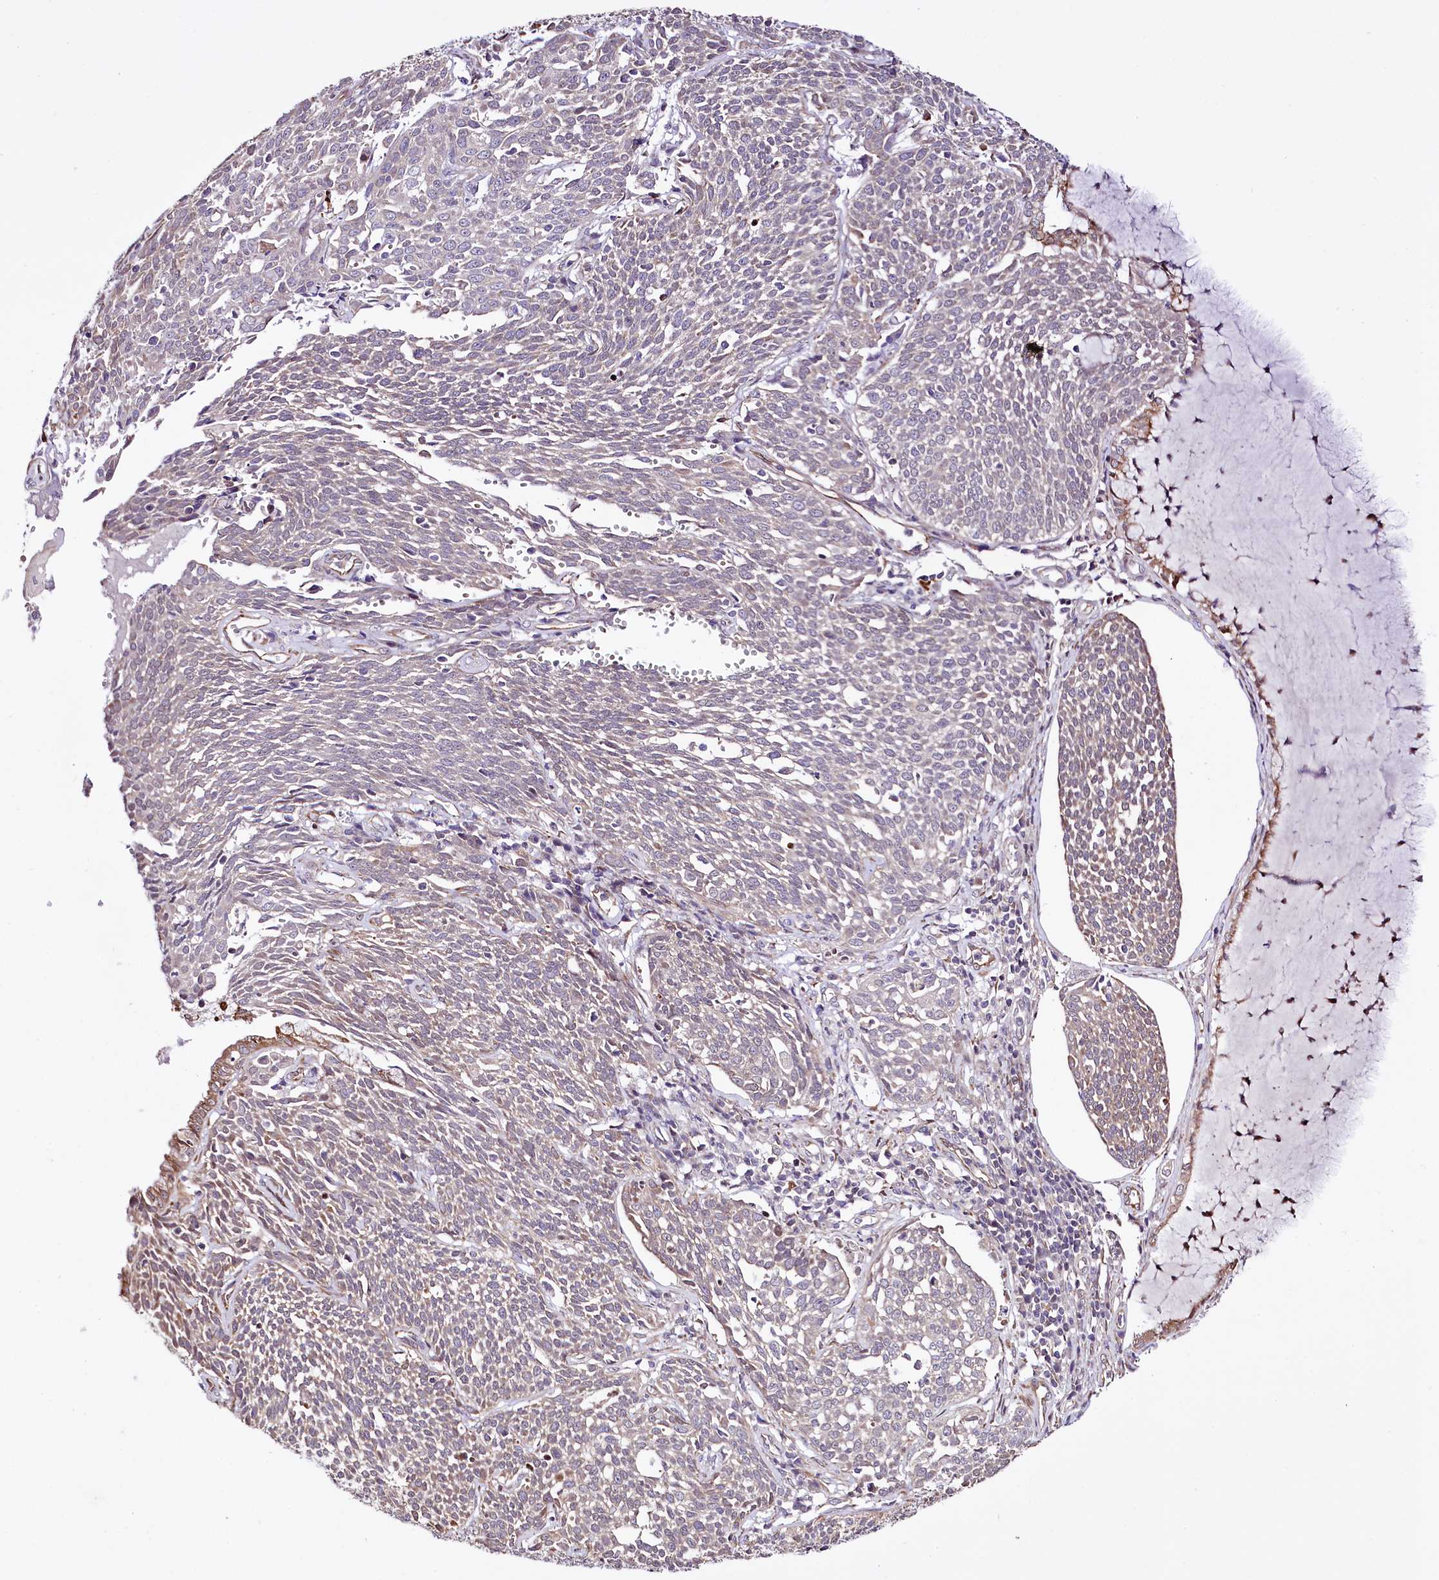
{"staining": {"intensity": "negative", "quantity": "none", "location": "none"}, "tissue": "cervical cancer", "cell_type": "Tumor cells", "image_type": "cancer", "snomed": [{"axis": "morphology", "description": "Squamous cell carcinoma, NOS"}, {"axis": "topography", "description": "Cervix"}], "caption": "Protein analysis of cervical cancer exhibits no significant positivity in tumor cells.", "gene": "CUTC", "patient": {"sex": "female", "age": 34}}